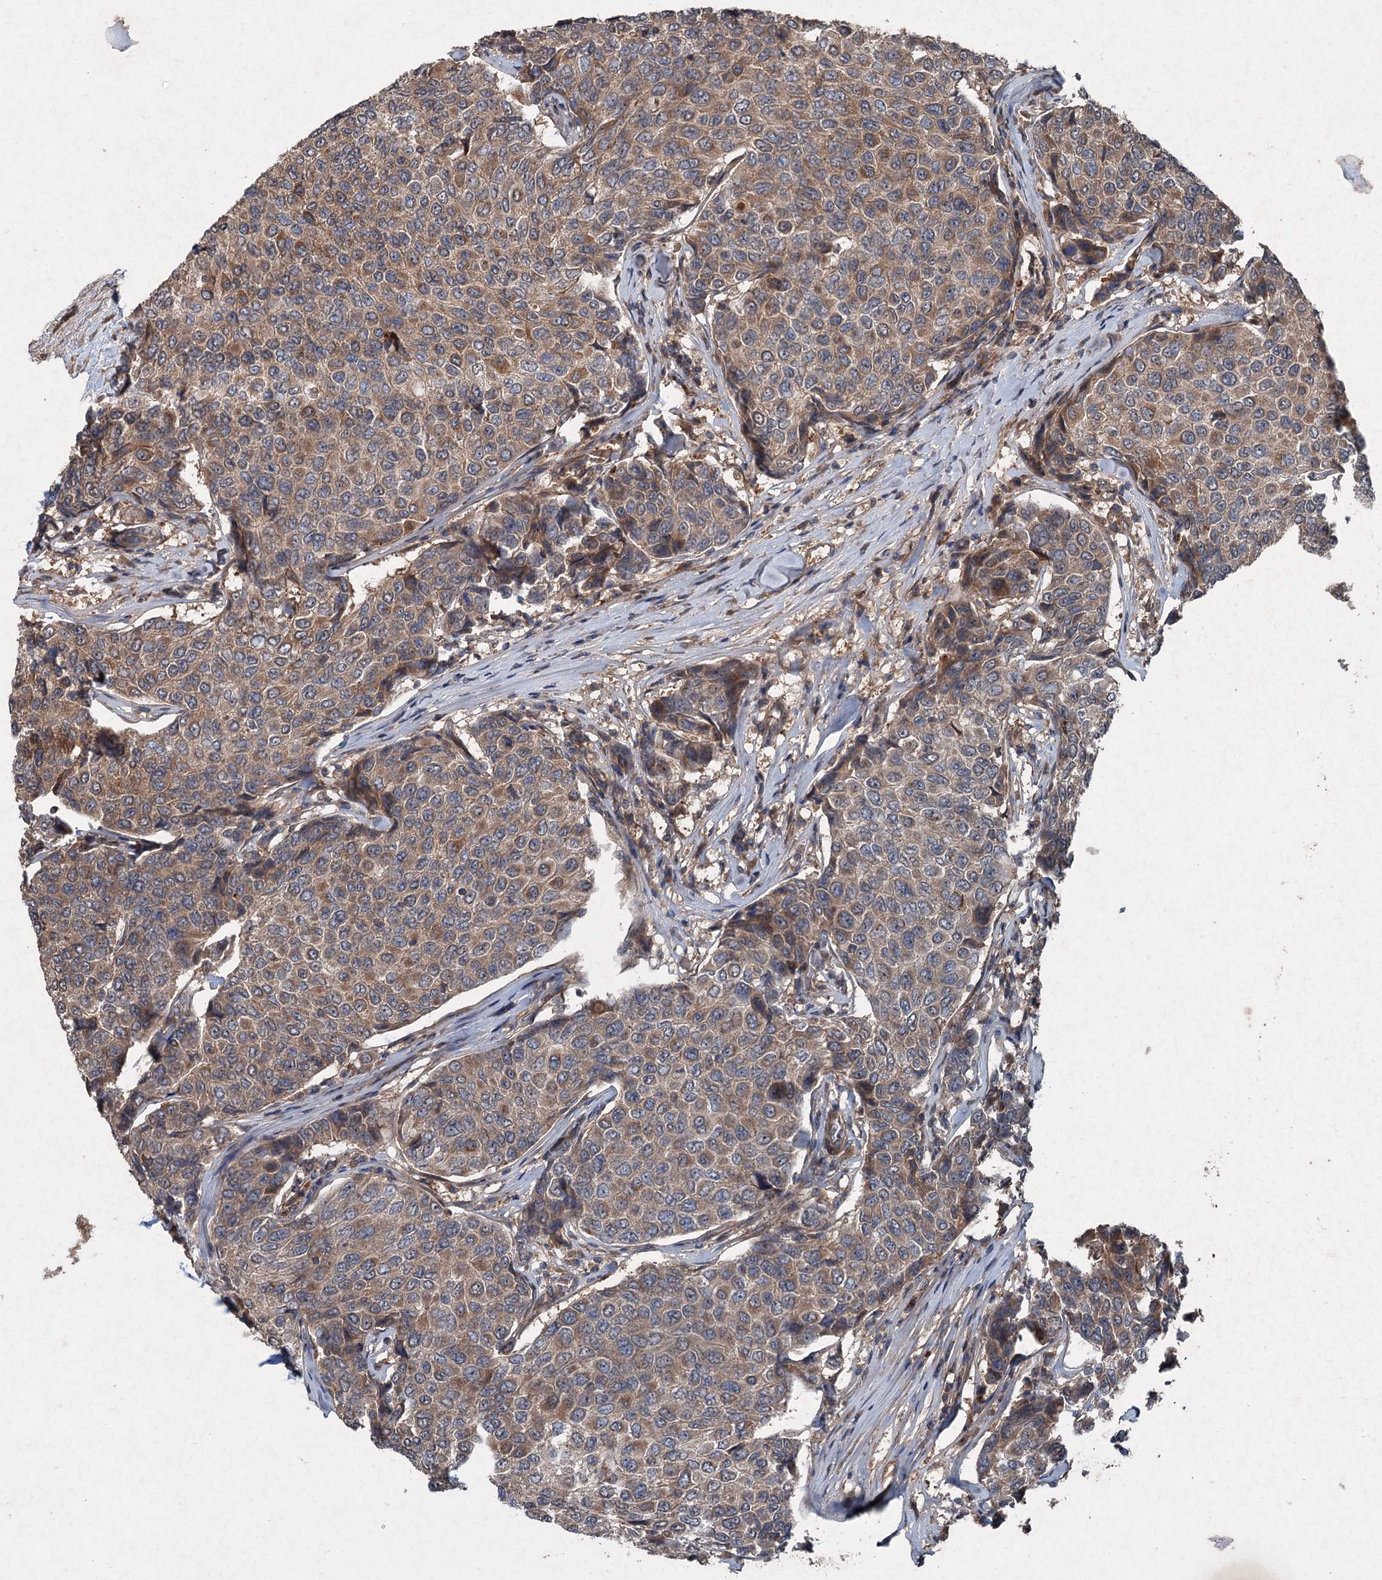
{"staining": {"intensity": "weak", "quantity": ">75%", "location": "cytoplasmic/membranous"}, "tissue": "breast cancer", "cell_type": "Tumor cells", "image_type": "cancer", "snomed": [{"axis": "morphology", "description": "Duct carcinoma"}, {"axis": "topography", "description": "Breast"}], "caption": "Immunohistochemistry (IHC) of invasive ductal carcinoma (breast) displays low levels of weak cytoplasmic/membranous positivity in about >75% of tumor cells.", "gene": "ALAS1", "patient": {"sex": "female", "age": 55}}